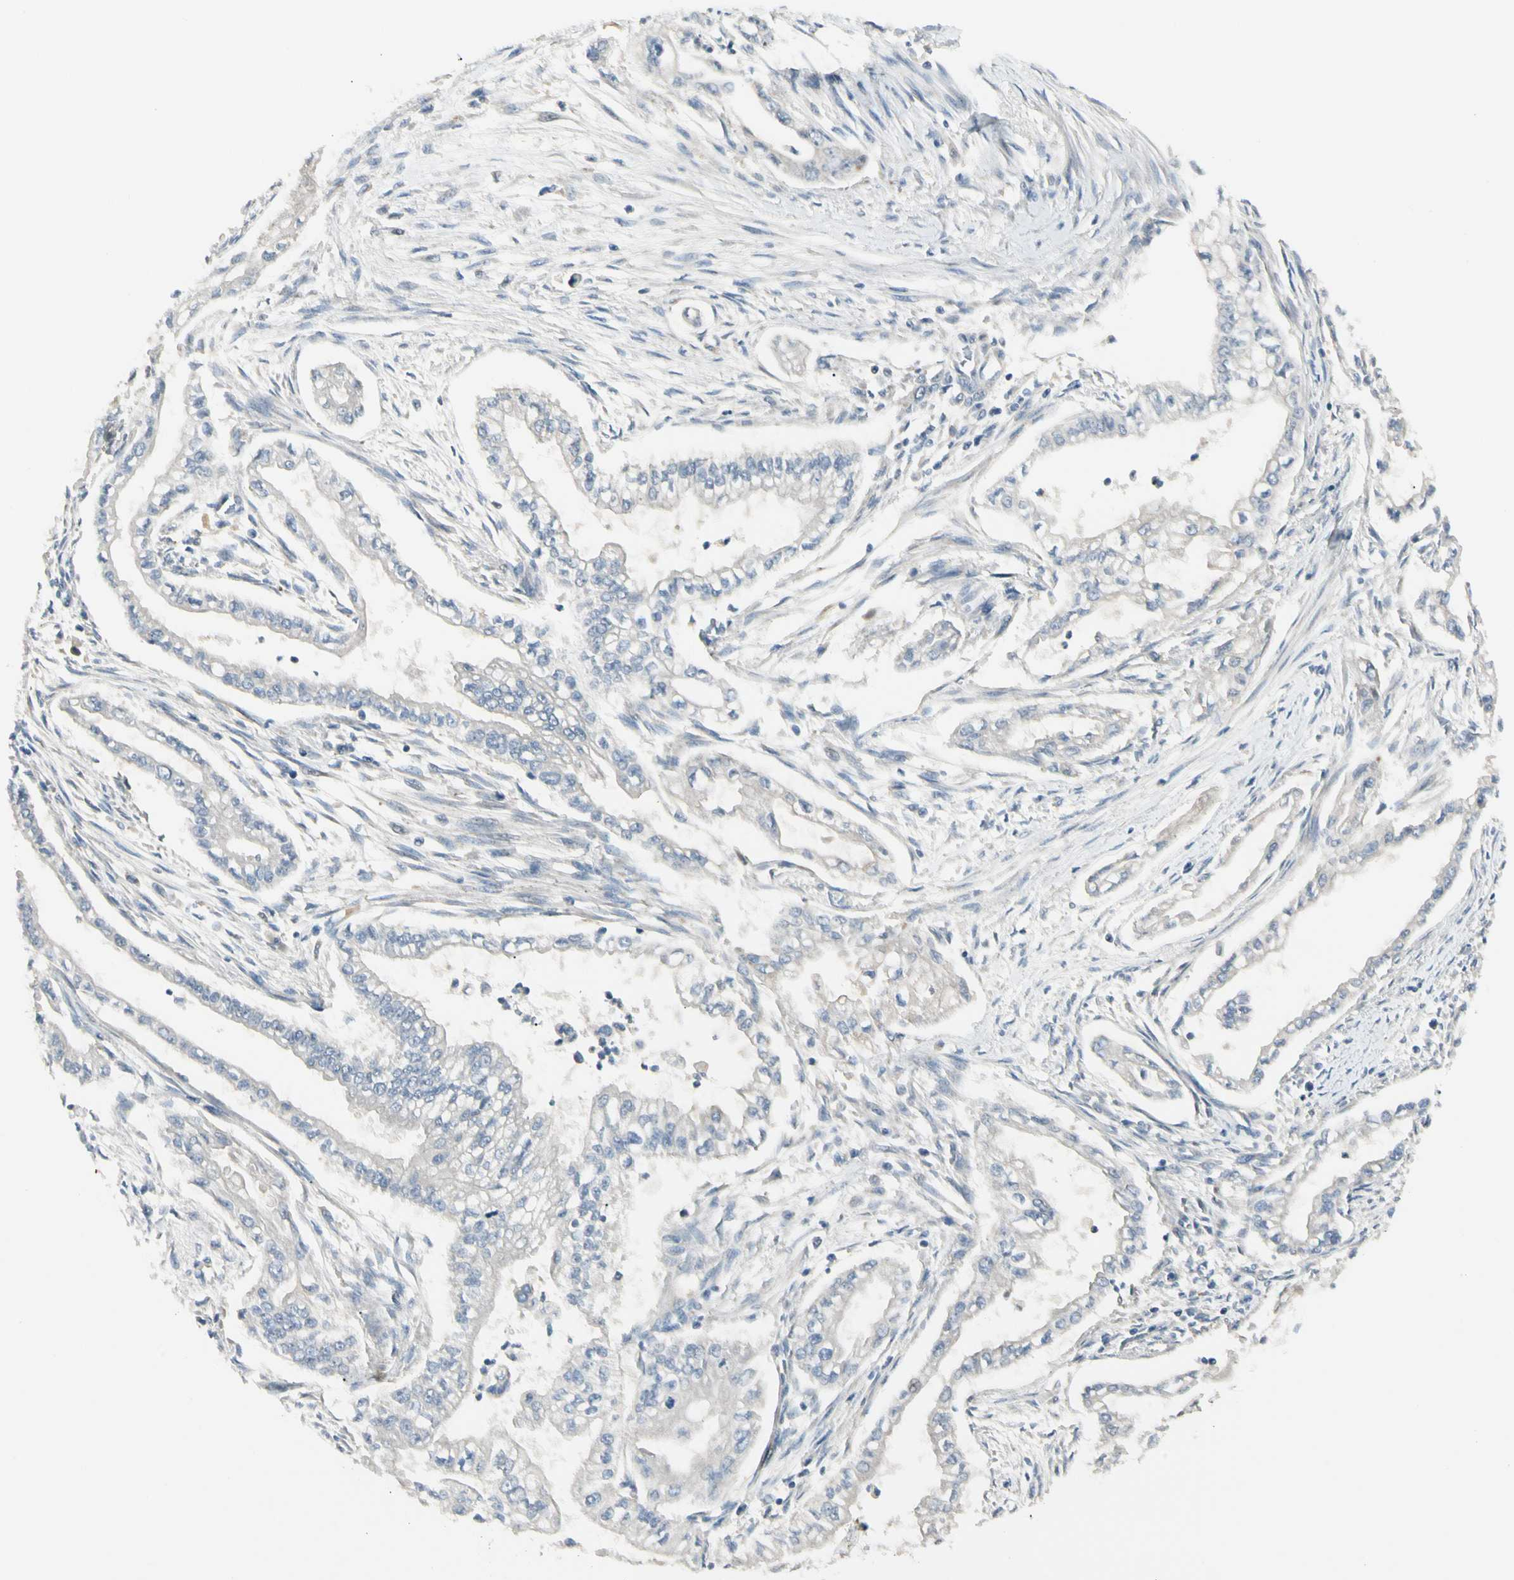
{"staining": {"intensity": "negative", "quantity": "none", "location": "none"}, "tissue": "pancreatic cancer", "cell_type": "Tumor cells", "image_type": "cancer", "snomed": [{"axis": "morphology", "description": "Normal tissue, NOS"}, {"axis": "topography", "description": "Pancreas"}], "caption": "The image demonstrates no staining of tumor cells in pancreatic cancer.", "gene": "P3H2", "patient": {"sex": "male", "age": 42}}